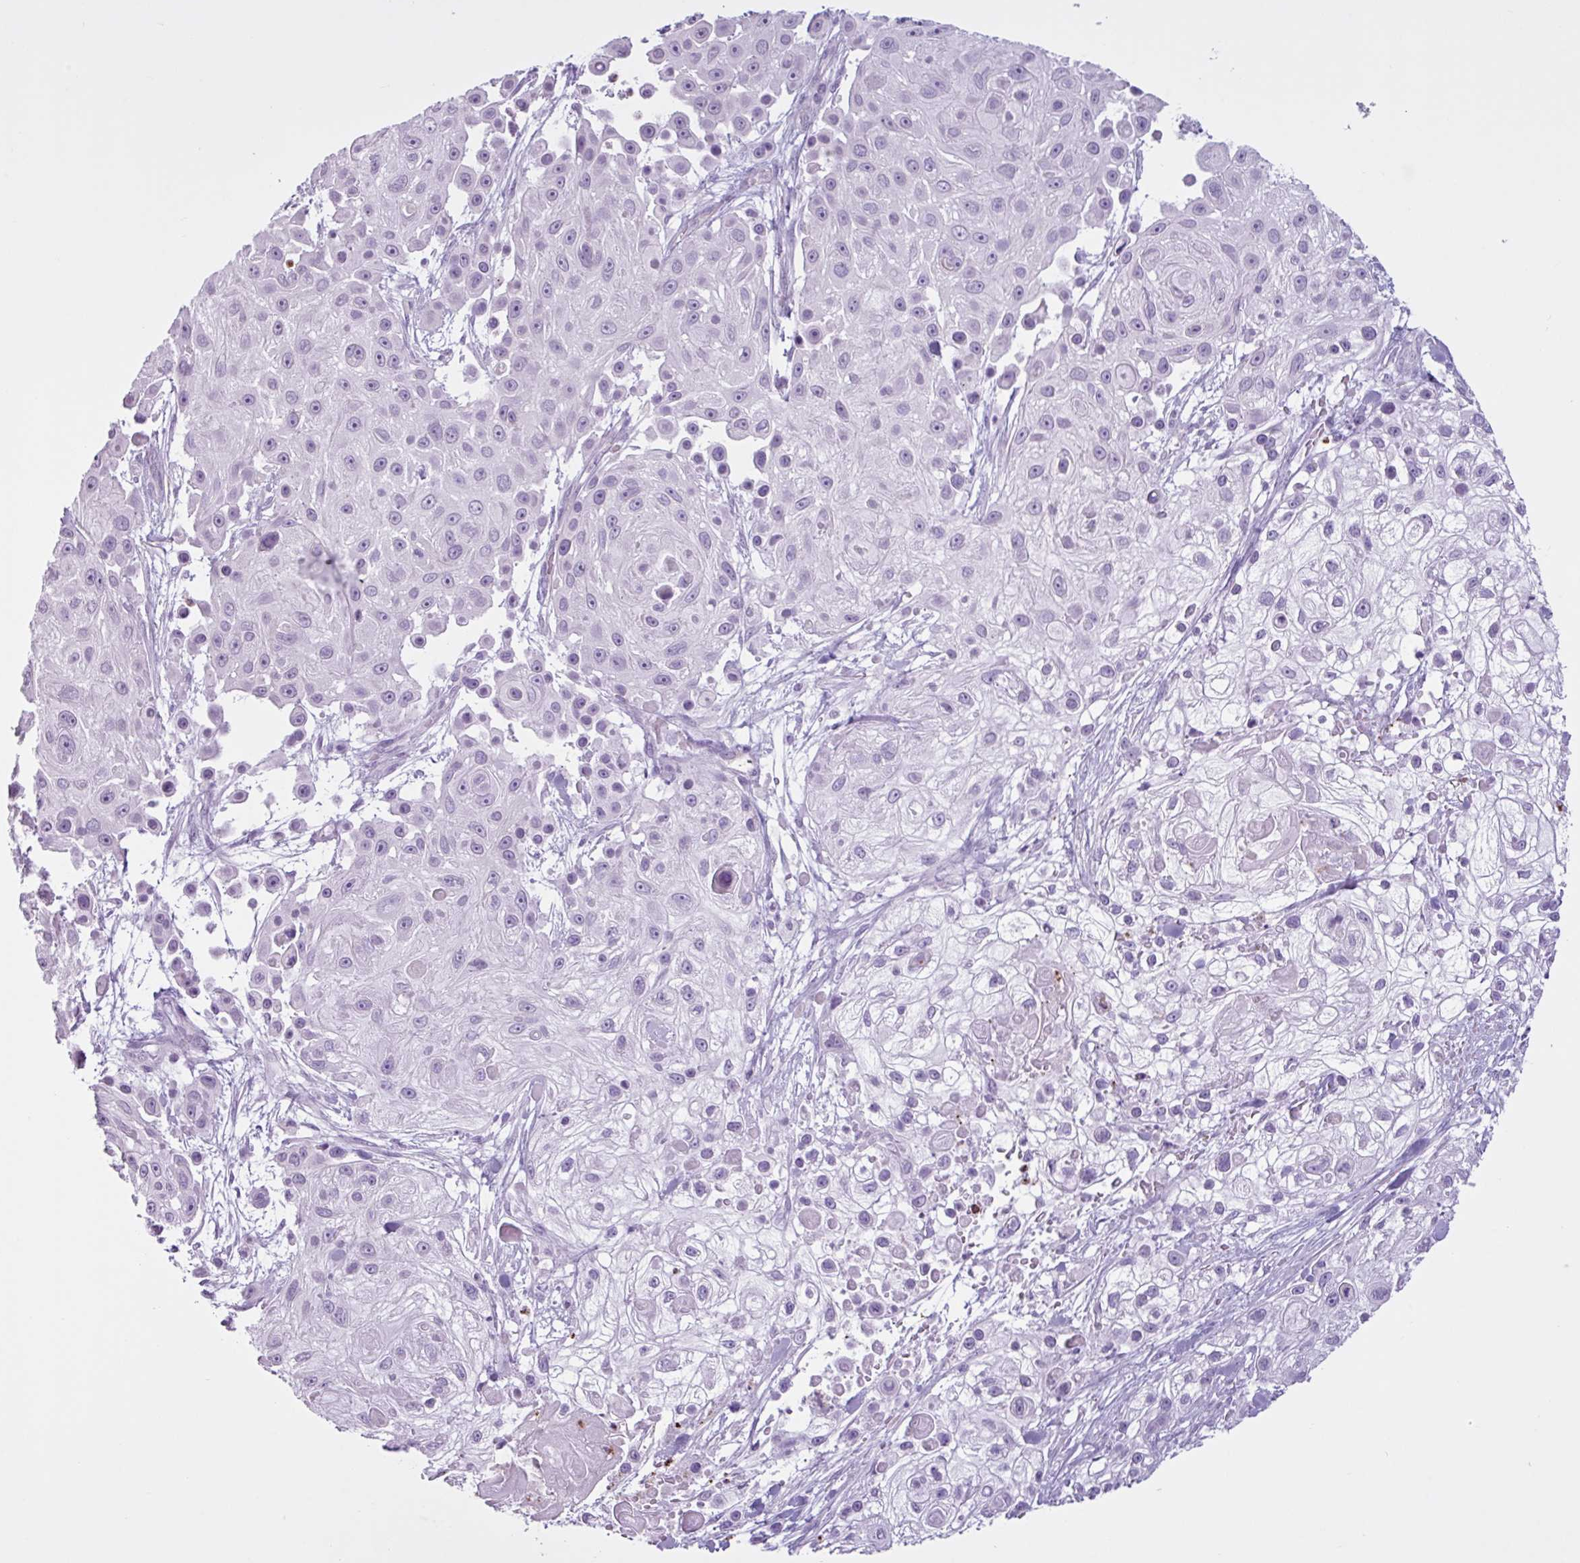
{"staining": {"intensity": "negative", "quantity": "none", "location": "none"}, "tissue": "skin cancer", "cell_type": "Tumor cells", "image_type": "cancer", "snomed": [{"axis": "morphology", "description": "Squamous cell carcinoma, NOS"}, {"axis": "topography", "description": "Skin"}], "caption": "Tumor cells show no significant protein positivity in skin squamous cell carcinoma. (Brightfield microscopy of DAB immunohistochemistry at high magnification).", "gene": "TMEM178A", "patient": {"sex": "male", "age": 67}}